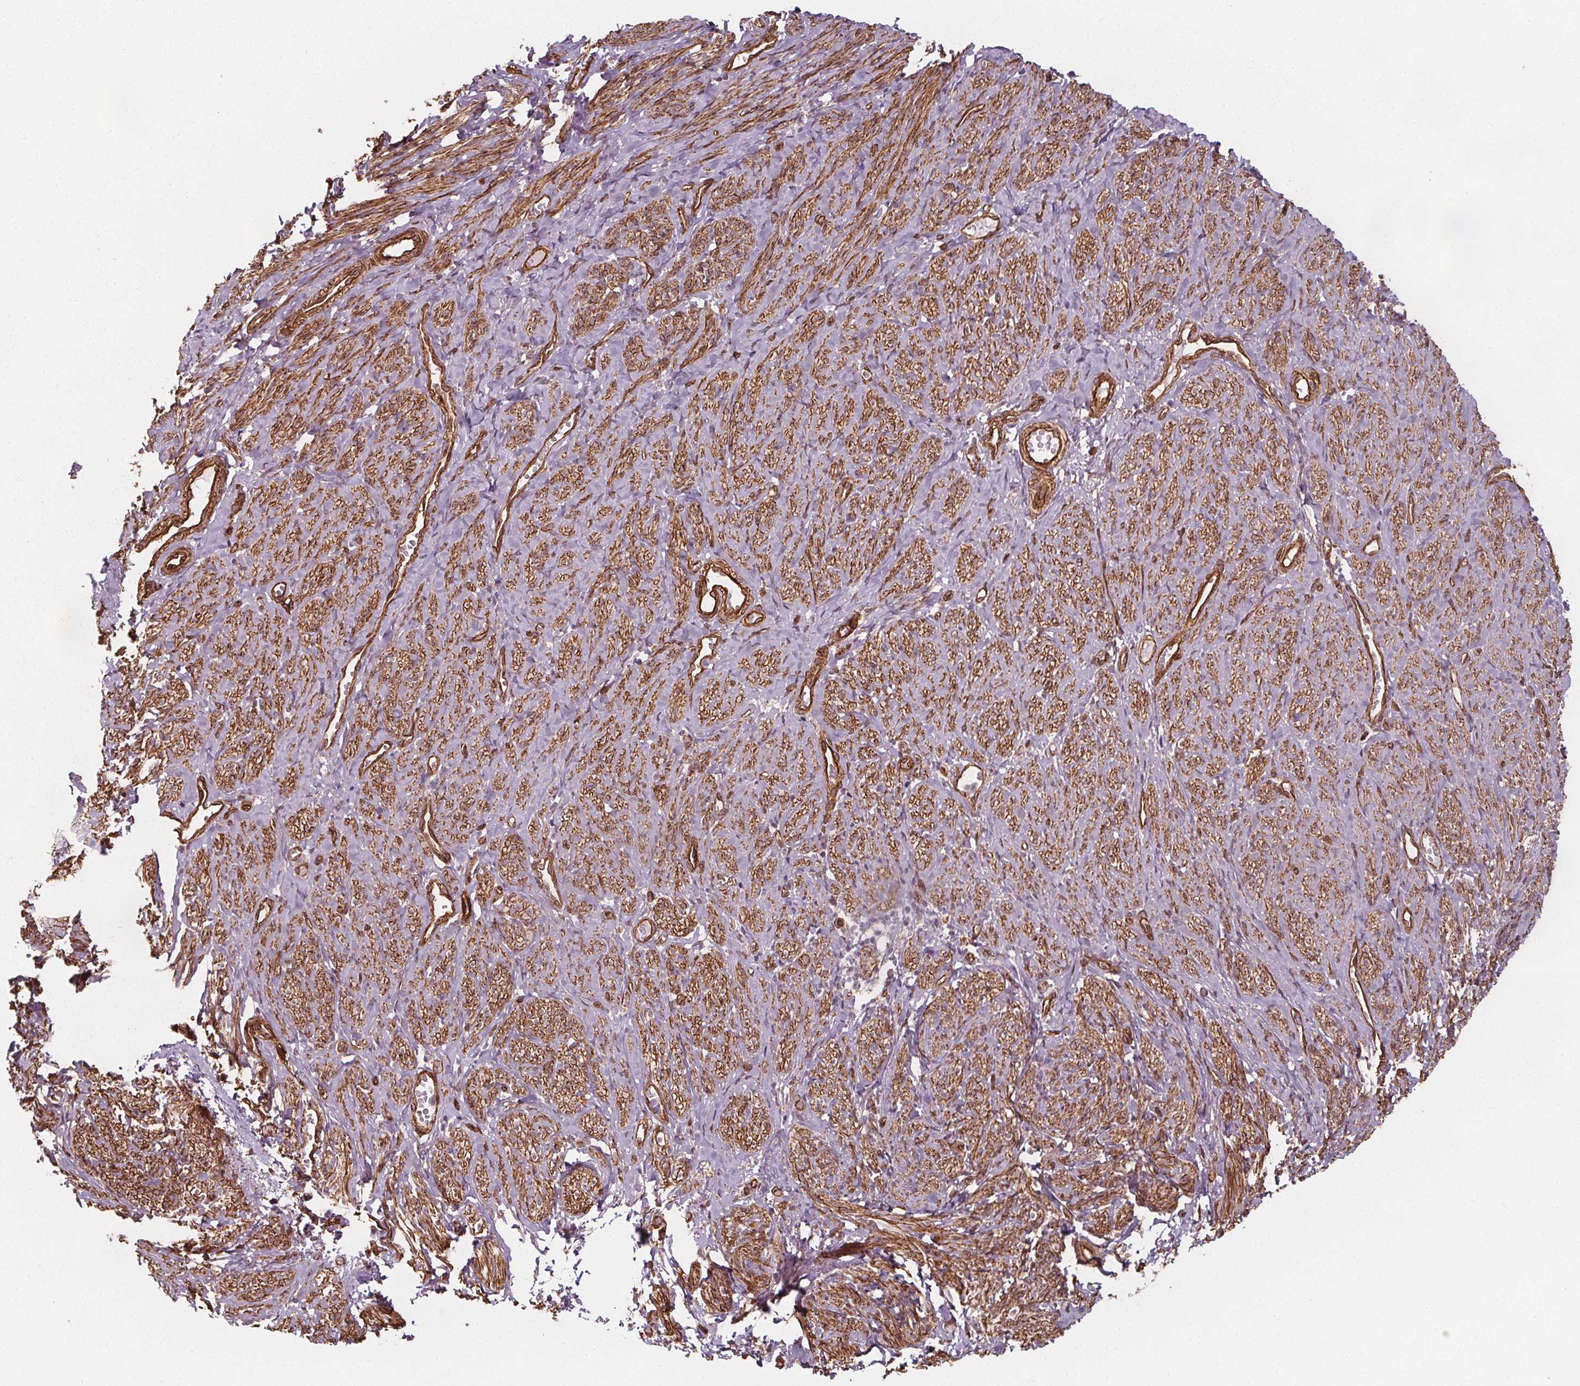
{"staining": {"intensity": "strong", "quantity": ">75%", "location": "cytoplasmic/membranous"}, "tissue": "smooth muscle", "cell_type": "Smooth muscle cells", "image_type": "normal", "snomed": [{"axis": "morphology", "description": "Normal tissue, NOS"}, {"axis": "topography", "description": "Smooth muscle"}], "caption": "Smooth muscle stained for a protein exhibits strong cytoplasmic/membranous positivity in smooth muscle cells.", "gene": "HAS1", "patient": {"sex": "female", "age": 65}}